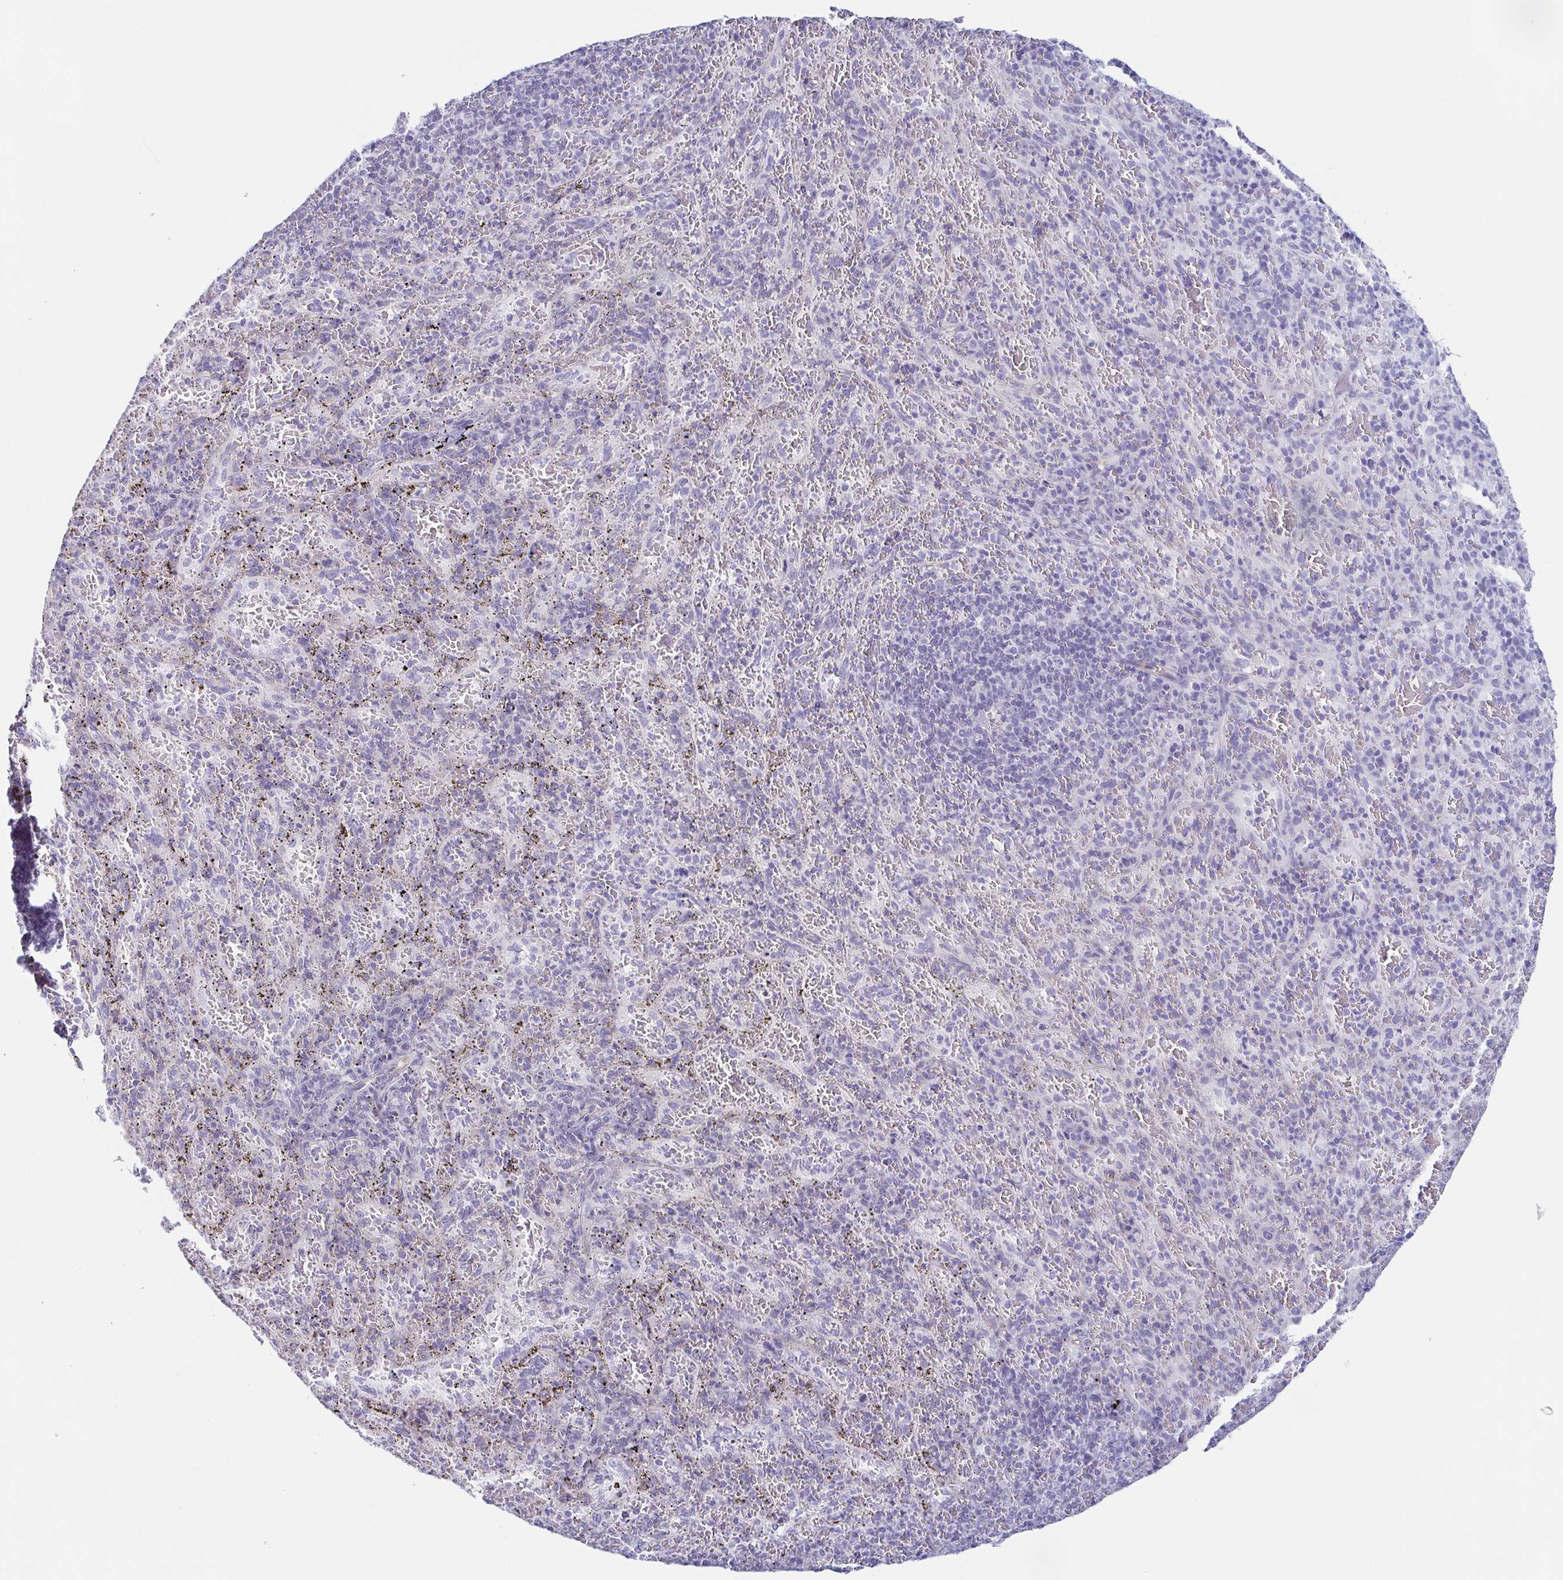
{"staining": {"intensity": "negative", "quantity": "none", "location": "none"}, "tissue": "spleen", "cell_type": "Cells in red pulp", "image_type": "normal", "snomed": [{"axis": "morphology", "description": "Normal tissue, NOS"}, {"axis": "topography", "description": "Spleen"}], "caption": "Immunohistochemistry of unremarkable spleen demonstrates no positivity in cells in red pulp.", "gene": "PRR27", "patient": {"sex": "male", "age": 57}}